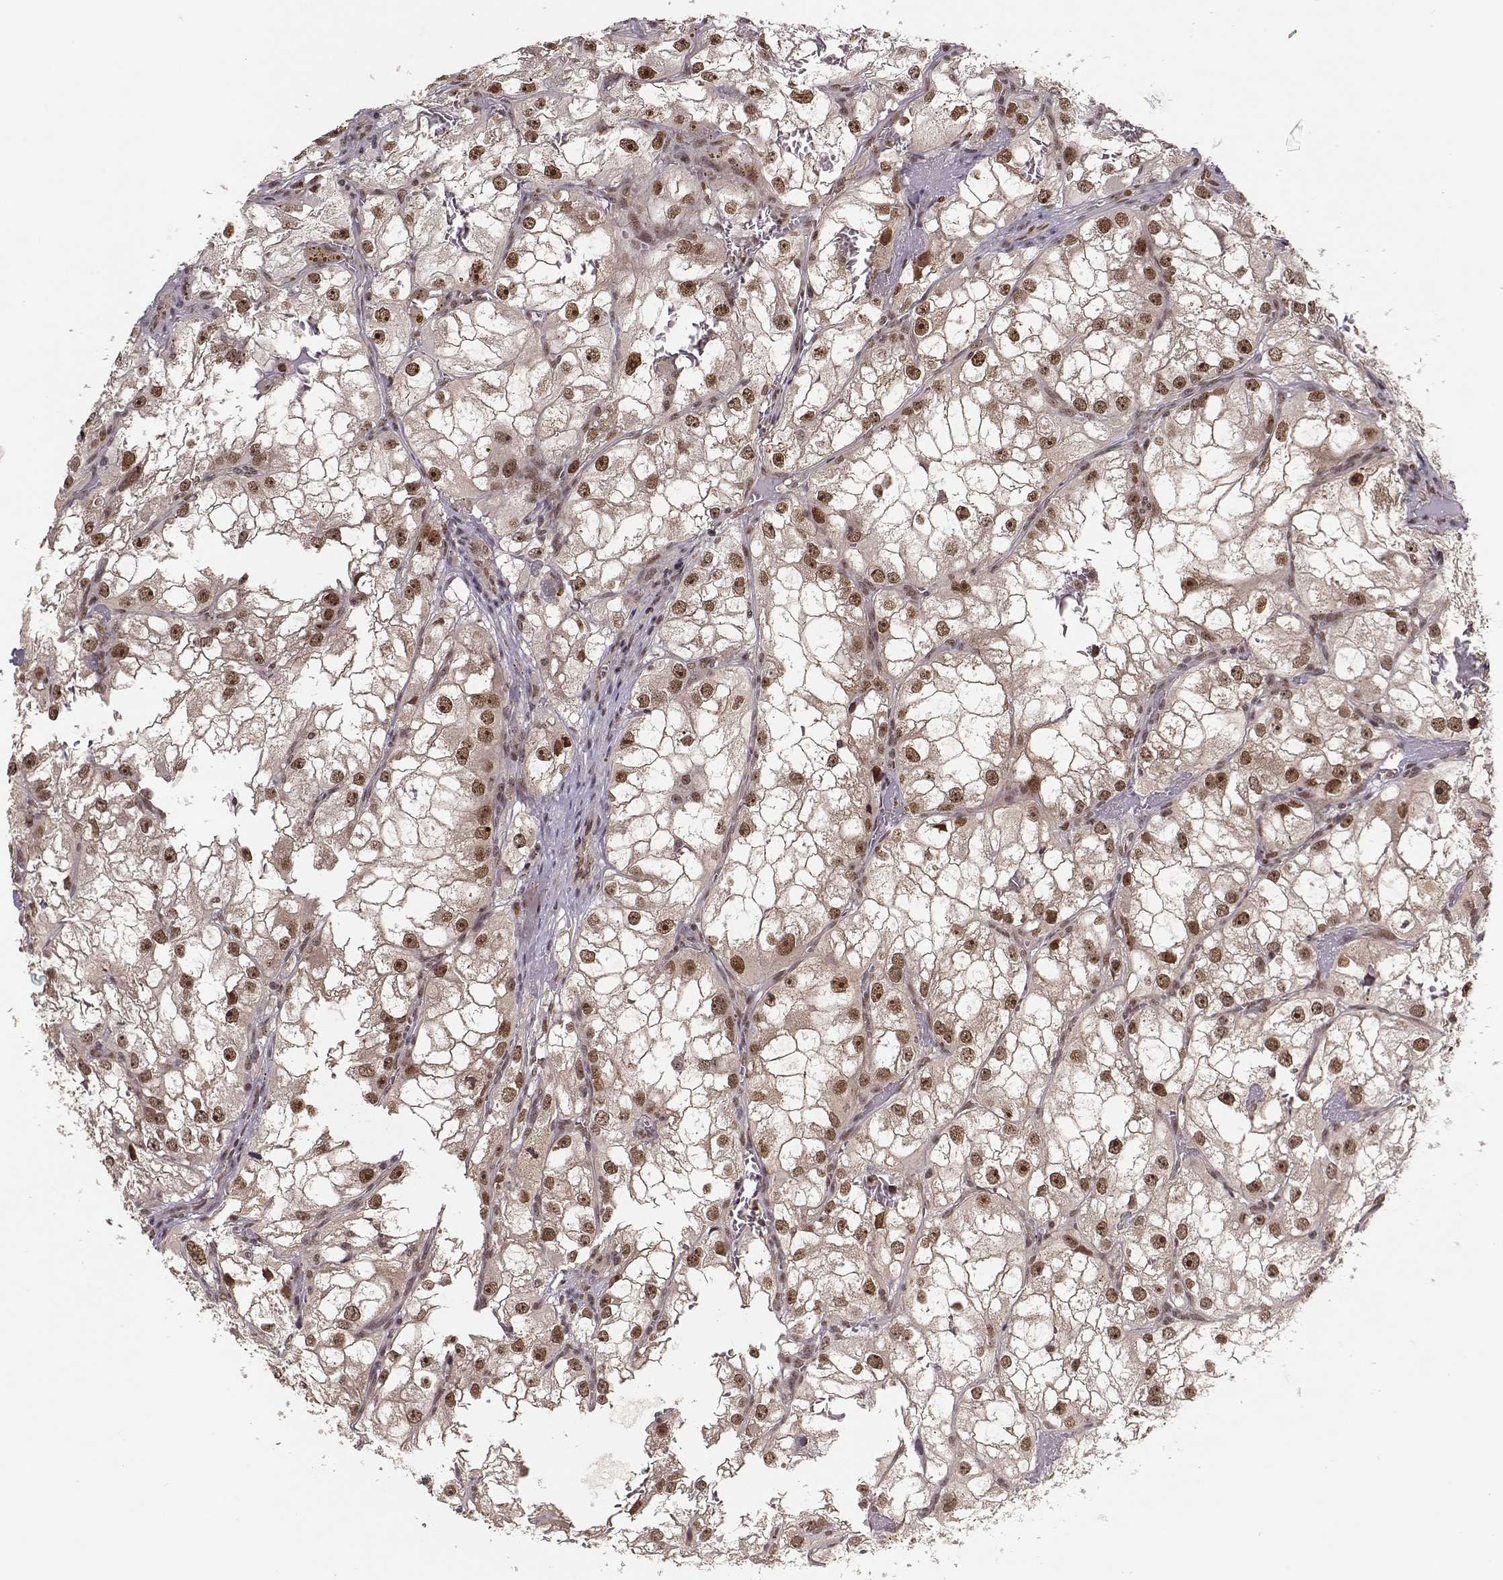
{"staining": {"intensity": "moderate", "quantity": ">75%", "location": "nuclear"}, "tissue": "renal cancer", "cell_type": "Tumor cells", "image_type": "cancer", "snomed": [{"axis": "morphology", "description": "Adenocarcinoma, NOS"}, {"axis": "topography", "description": "Kidney"}], "caption": "An immunohistochemistry (IHC) histopathology image of tumor tissue is shown. Protein staining in brown highlights moderate nuclear positivity in renal adenocarcinoma within tumor cells.", "gene": "CSNK2A1", "patient": {"sex": "male", "age": 59}}